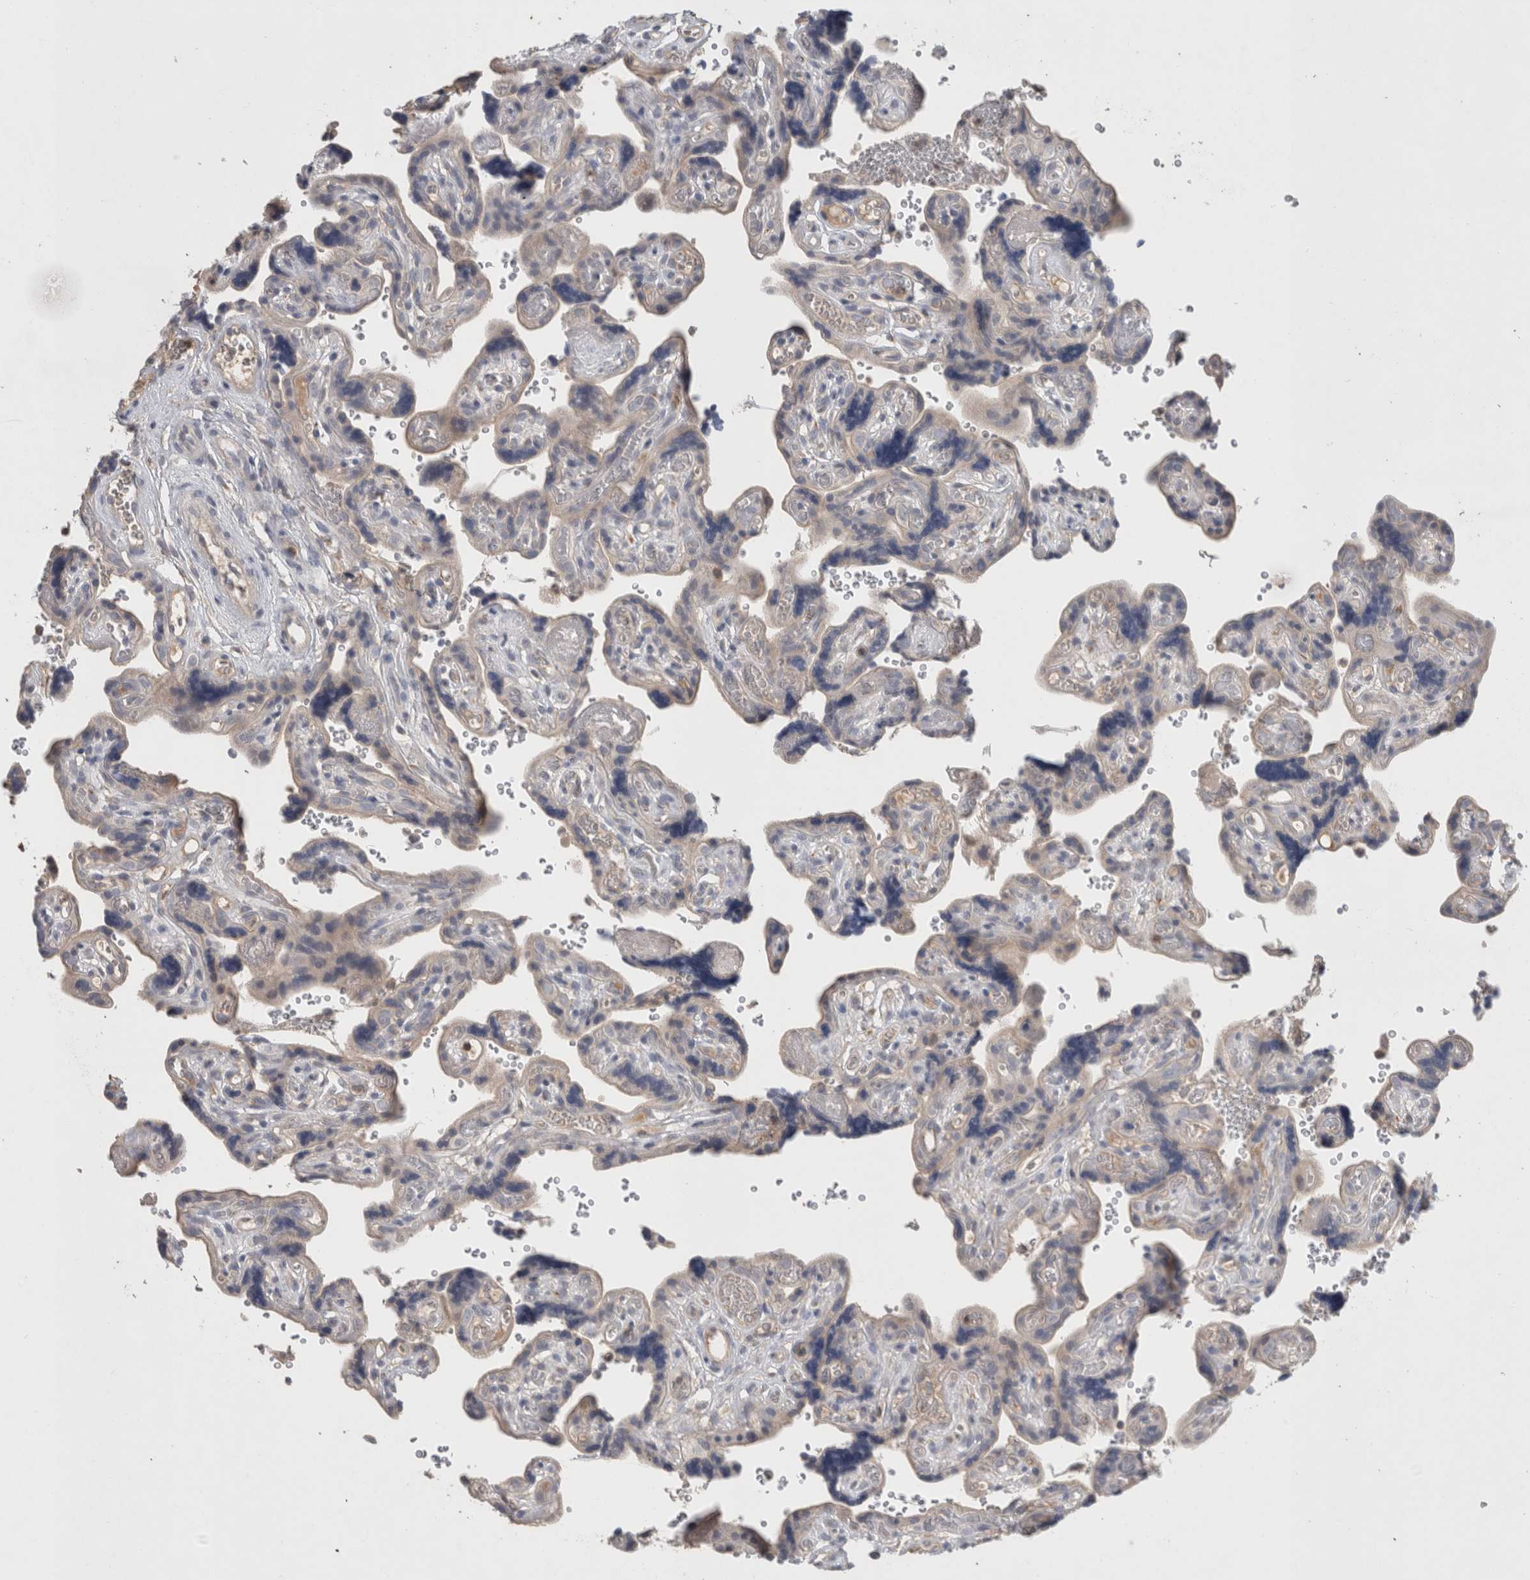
{"staining": {"intensity": "weak", "quantity": "25%-75%", "location": "cytoplasmic/membranous"}, "tissue": "placenta", "cell_type": "Decidual cells", "image_type": "normal", "snomed": [{"axis": "morphology", "description": "Normal tissue, NOS"}, {"axis": "topography", "description": "Placenta"}], "caption": "Weak cytoplasmic/membranous staining for a protein is identified in about 25%-75% of decidual cells of unremarkable placenta using immunohistochemistry (IHC).", "gene": "GFRA2", "patient": {"sex": "female", "age": 30}}